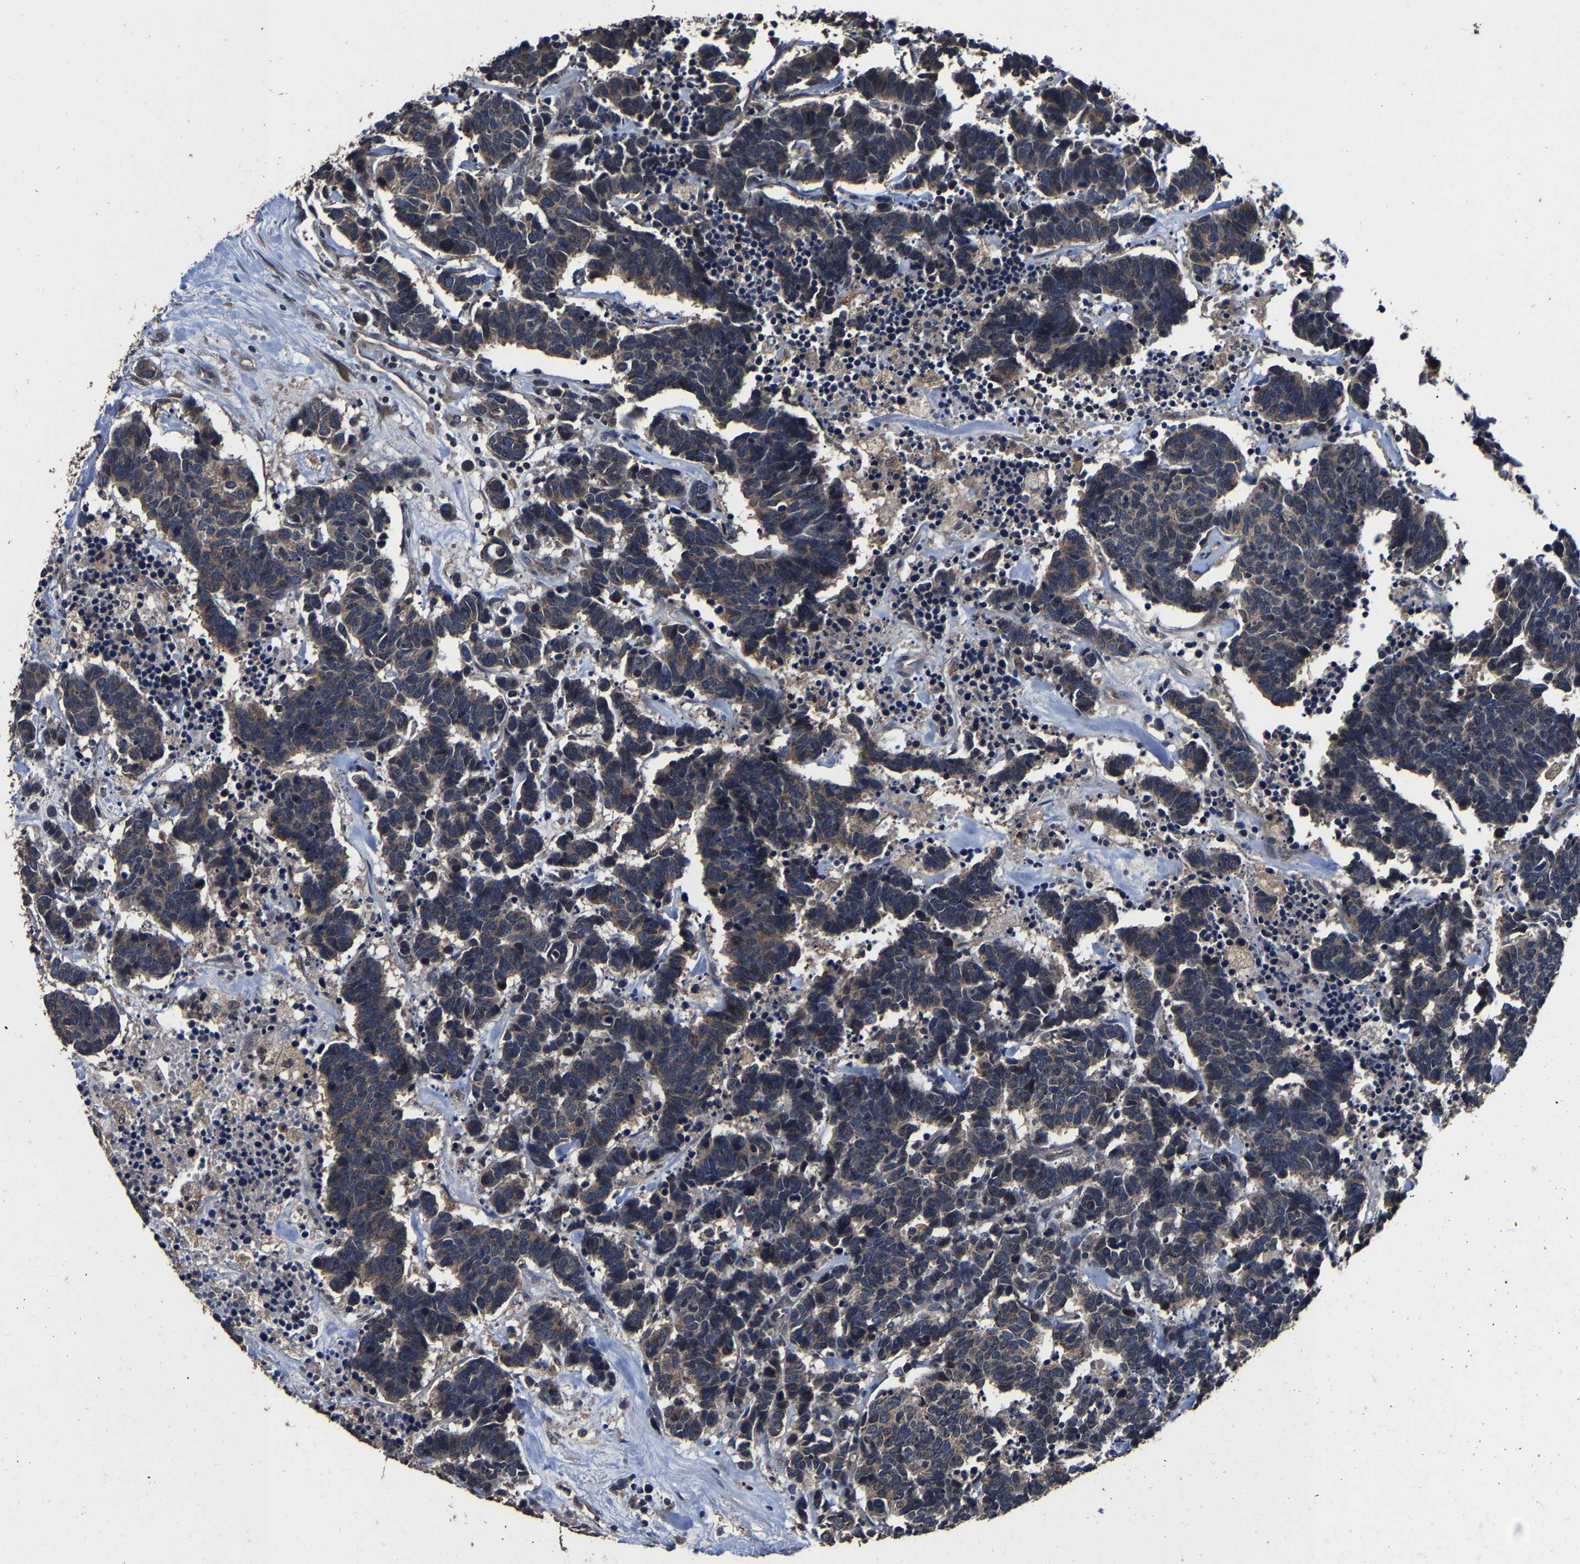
{"staining": {"intensity": "weak", "quantity": ">75%", "location": "cytoplasmic/membranous"}, "tissue": "carcinoid", "cell_type": "Tumor cells", "image_type": "cancer", "snomed": [{"axis": "morphology", "description": "Carcinoma, NOS"}, {"axis": "morphology", "description": "Carcinoid, malignant, NOS"}, {"axis": "topography", "description": "Urinary bladder"}], "caption": "A histopathology image of carcinoid stained for a protein reveals weak cytoplasmic/membranous brown staining in tumor cells. (DAB = brown stain, brightfield microscopy at high magnification).", "gene": "EBAG9", "patient": {"sex": "male", "age": 57}}